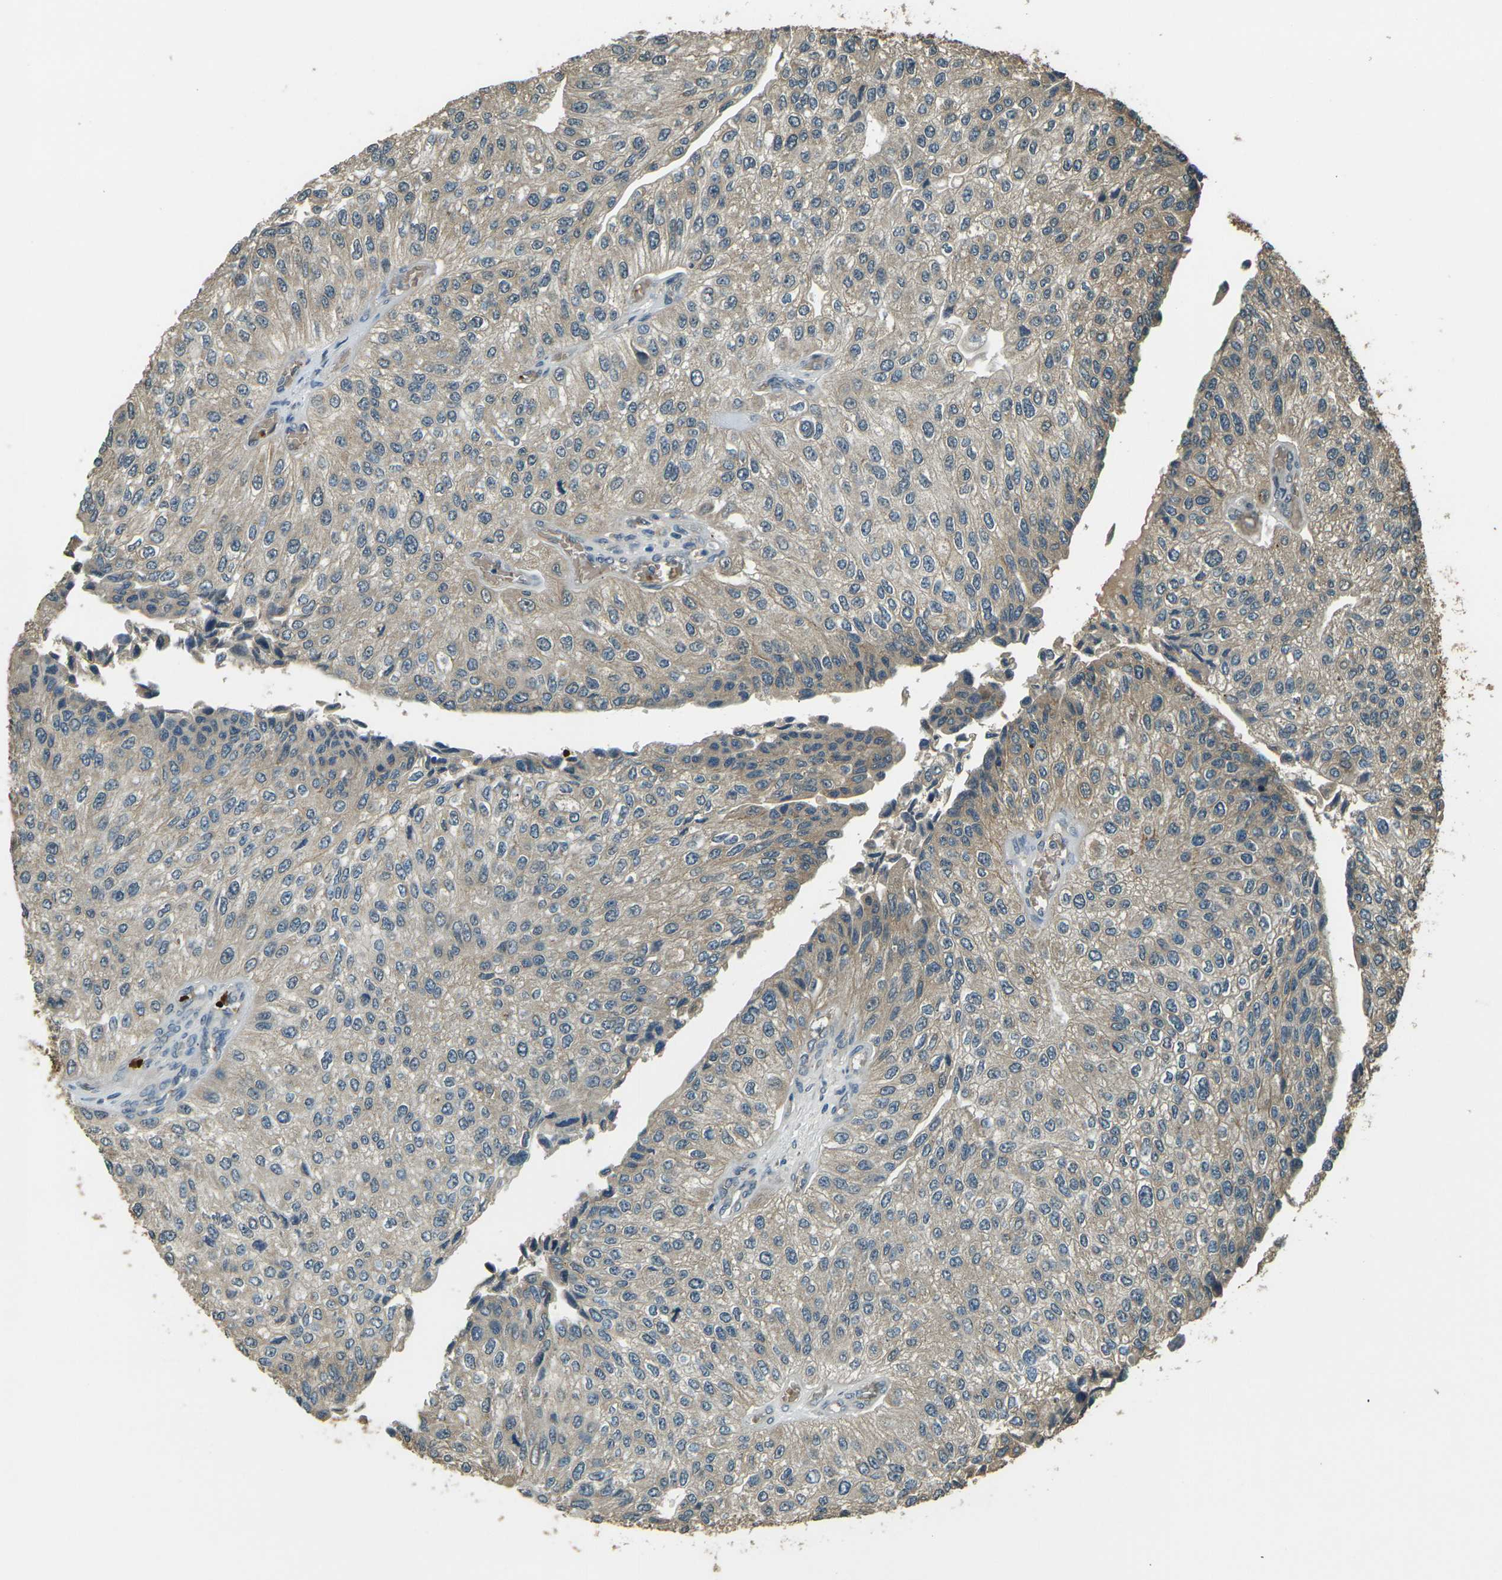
{"staining": {"intensity": "weak", "quantity": ">75%", "location": "cytoplasmic/membranous"}, "tissue": "urothelial cancer", "cell_type": "Tumor cells", "image_type": "cancer", "snomed": [{"axis": "morphology", "description": "Urothelial carcinoma, High grade"}, {"axis": "topography", "description": "Kidney"}, {"axis": "topography", "description": "Urinary bladder"}], "caption": "Brown immunohistochemical staining in urothelial carcinoma (high-grade) displays weak cytoplasmic/membranous expression in about >75% of tumor cells. Immunohistochemistry stains the protein of interest in brown and the nuclei are stained blue.", "gene": "TOR1A", "patient": {"sex": "male", "age": 77}}